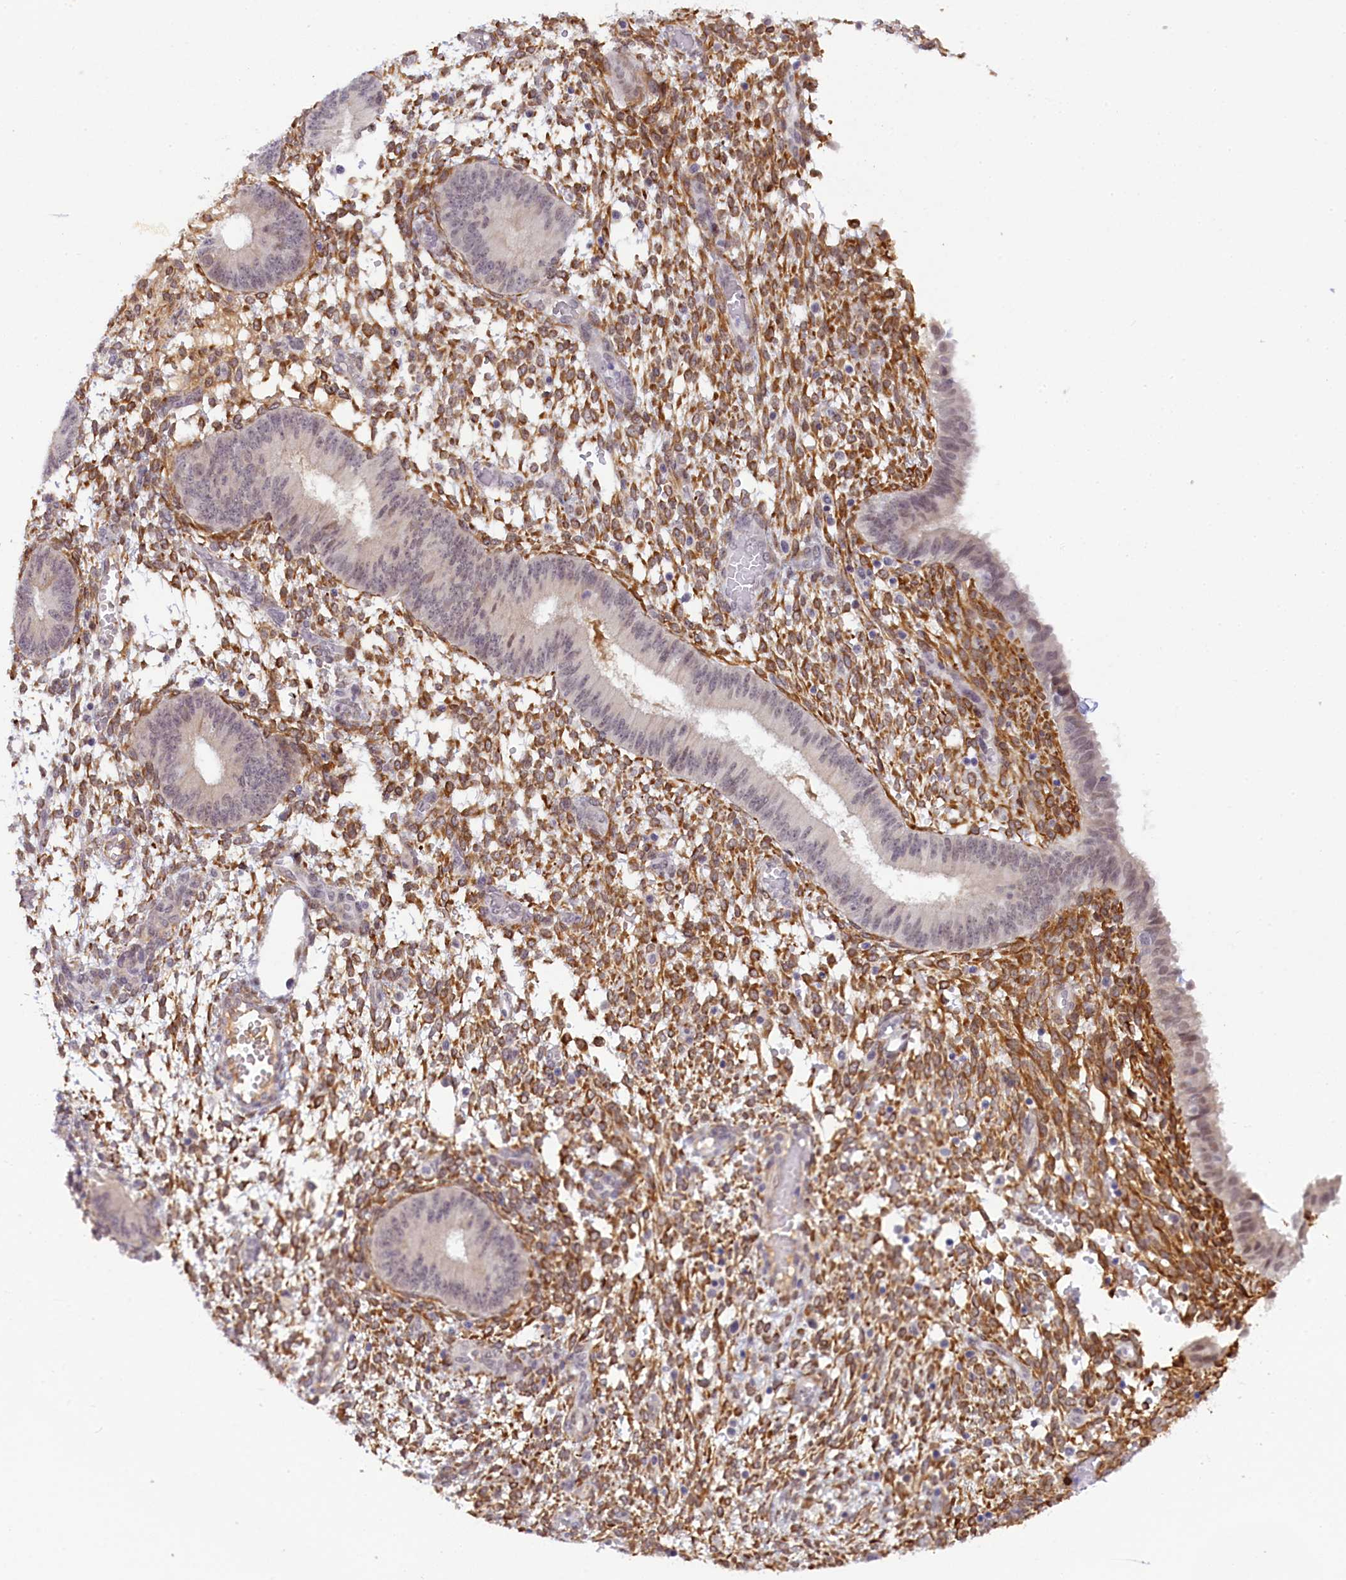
{"staining": {"intensity": "moderate", "quantity": "25%-75%", "location": "cytoplasmic/membranous"}, "tissue": "endometrium", "cell_type": "Cells in endometrial stroma", "image_type": "normal", "snomed": [{"axis": "morphology", "description": "Normal tissue, NOS"}, {"axis": "topography", "description": "Endometrium"}], "caption": "Immunohistochemical staining of unremarkable endometrium exhibits moderate cytoplasmic/membranous protein expression in about 25%-75% of cells in endometrial stroma.", "gene": "CRAMP1", "patient": {"sex": "female", "age": 49}}